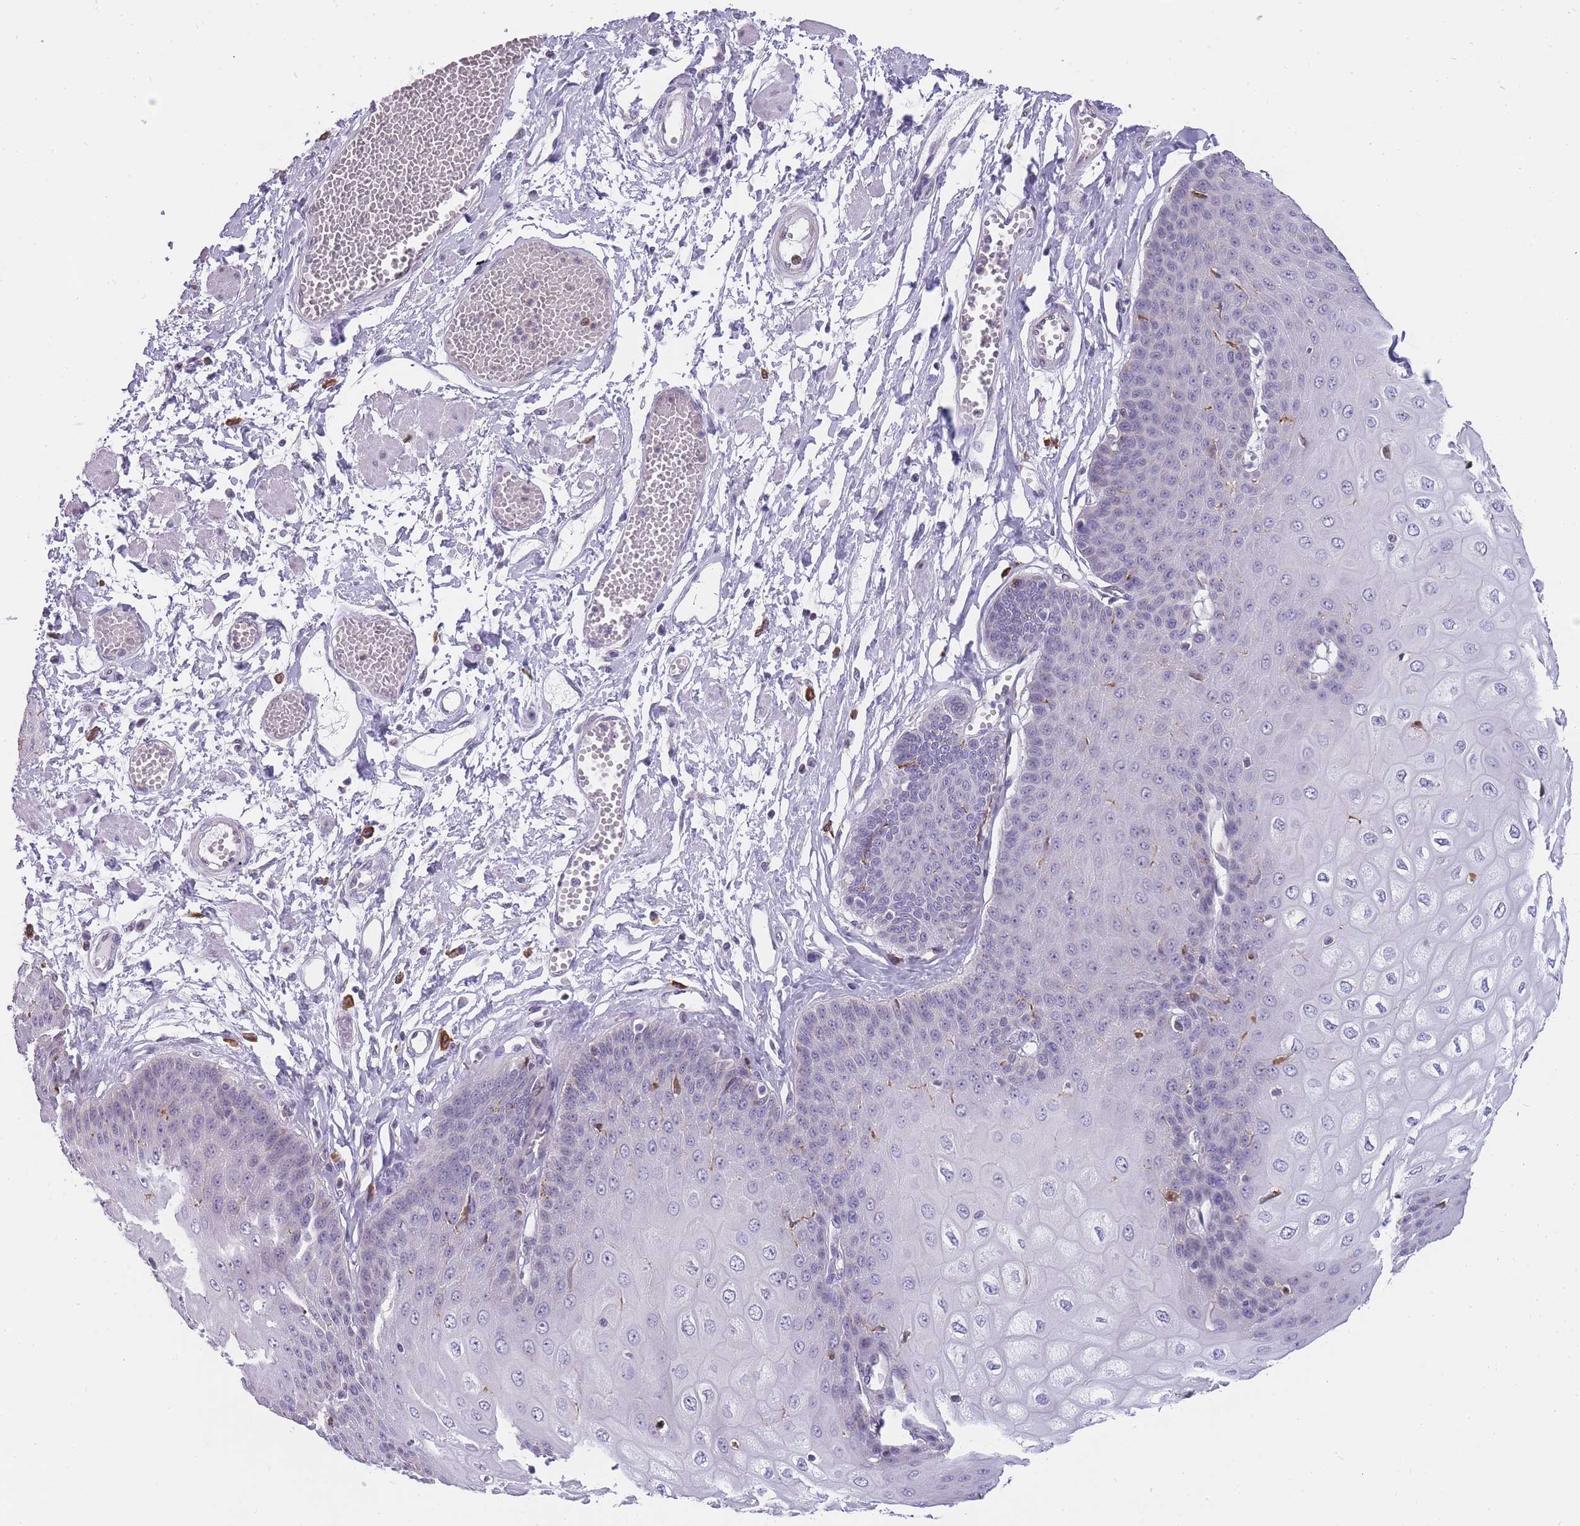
{"staining": {"intensity": "negative", "quantity": "none", "location": "none"}, "tissue": "esophagus", "cell_type": "Squamous epithelial cells", "image_type": "normal", "snomed": [{"axis": "morphology", "description": "Normal tissue, NOS"}, {"axis": "topography", "description": "Esophagus"}], "caption": "Esophagus stained for a protein using immunohistochemistry demonstrates no positivity squamous epithelial cells.", "gene": "ZNF662", "patient": {"sex": "male", "age": 60}}